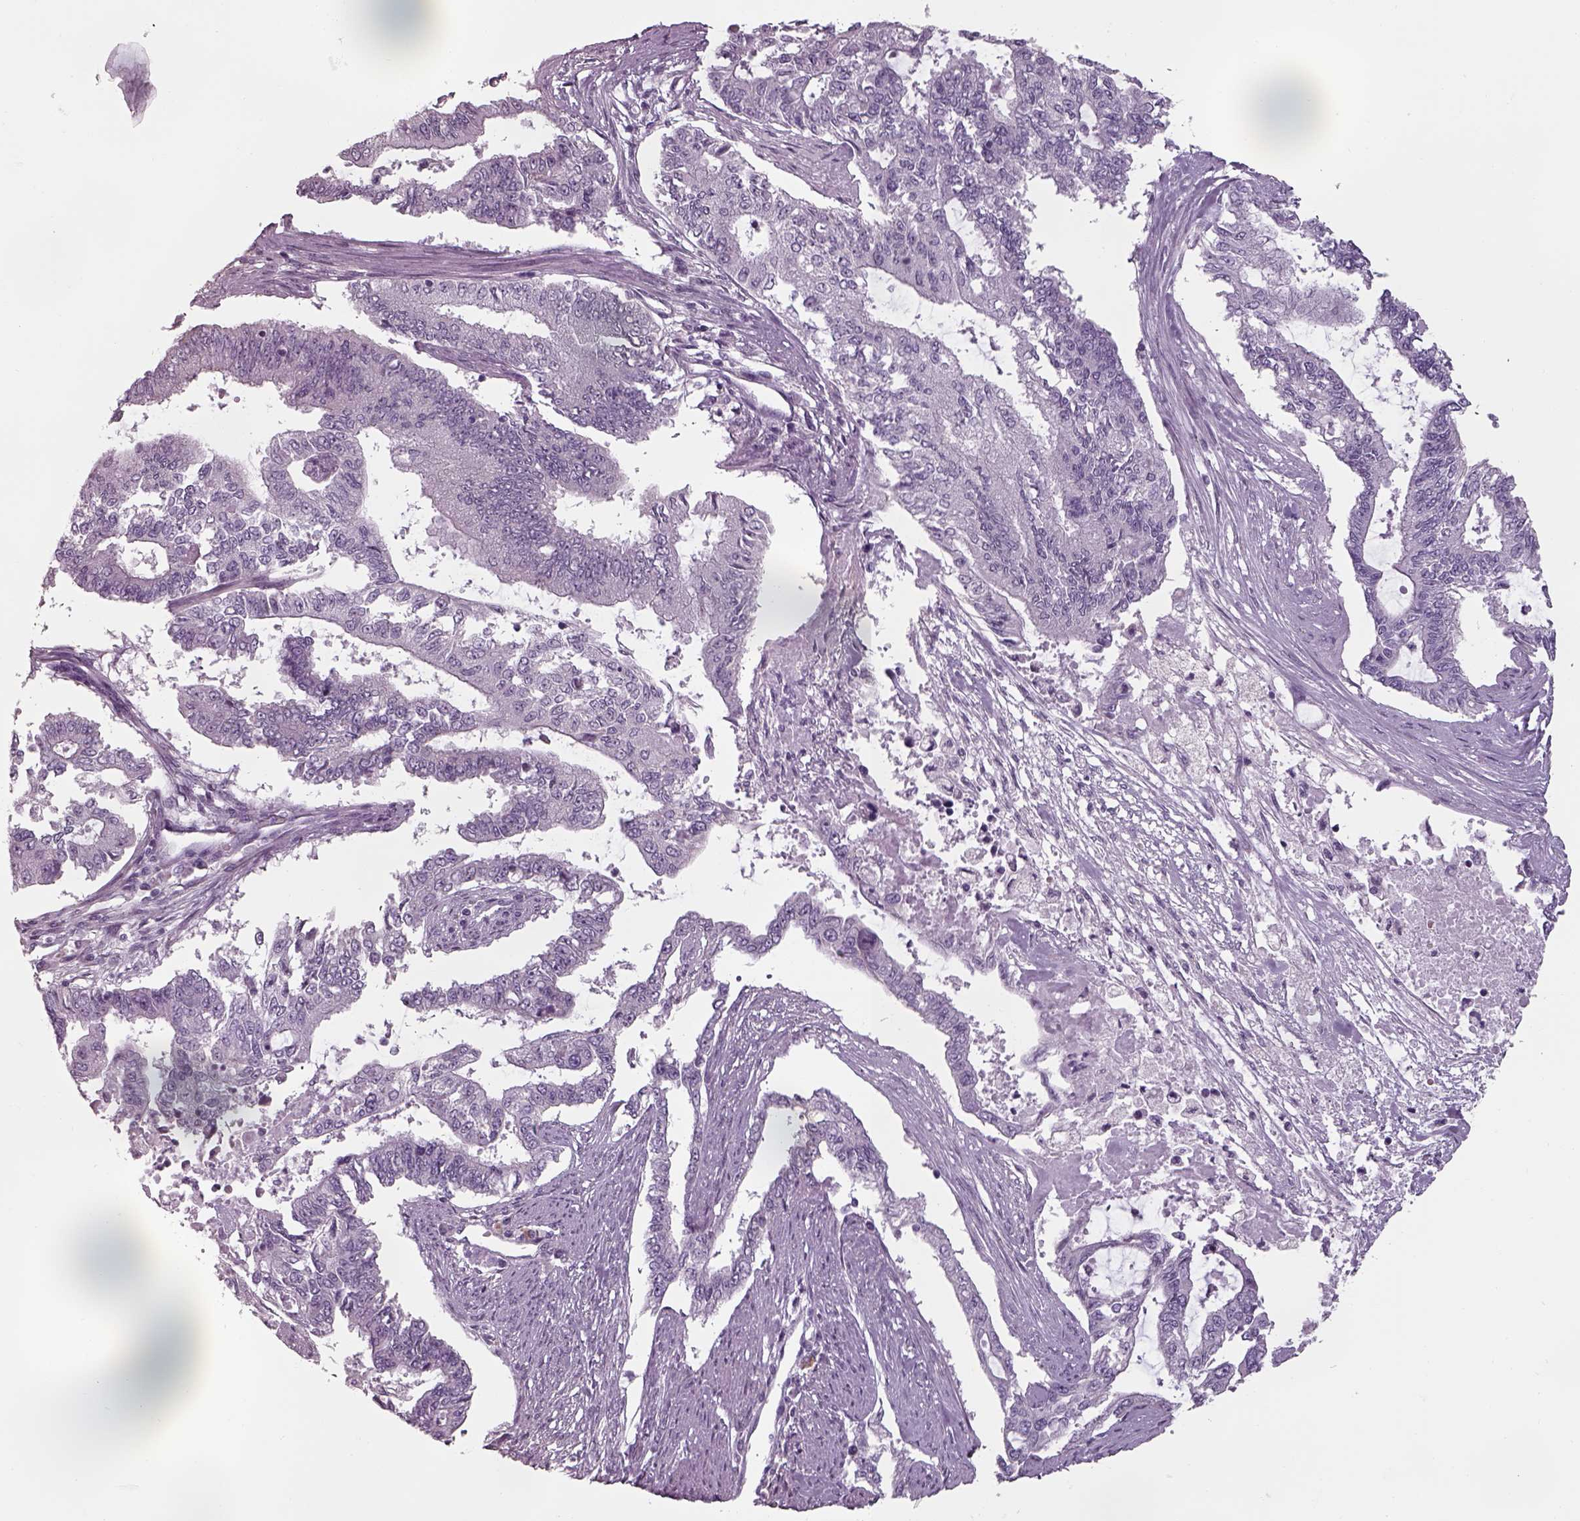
{"staining": {"intensity": "negative", "quantity": "none", "location": "none"}, "tissue": "endometrial cancer", "cell_type": "Tumor cells", "image_type": "cancer", "snomed": [{"axis": "morphology", "description": "Adenocarcinoma, NOS"}, {"axis": "topography", "description": "Uterus"}], "caption": "Micrograph shows no protein staining in tumor cells of endometrial adenocarcinoma tissue. (DAB IHC with hematoxylin counter stain).", "gene": "SEPTIN14", "patient": {"sex": "female", "age": 59}}